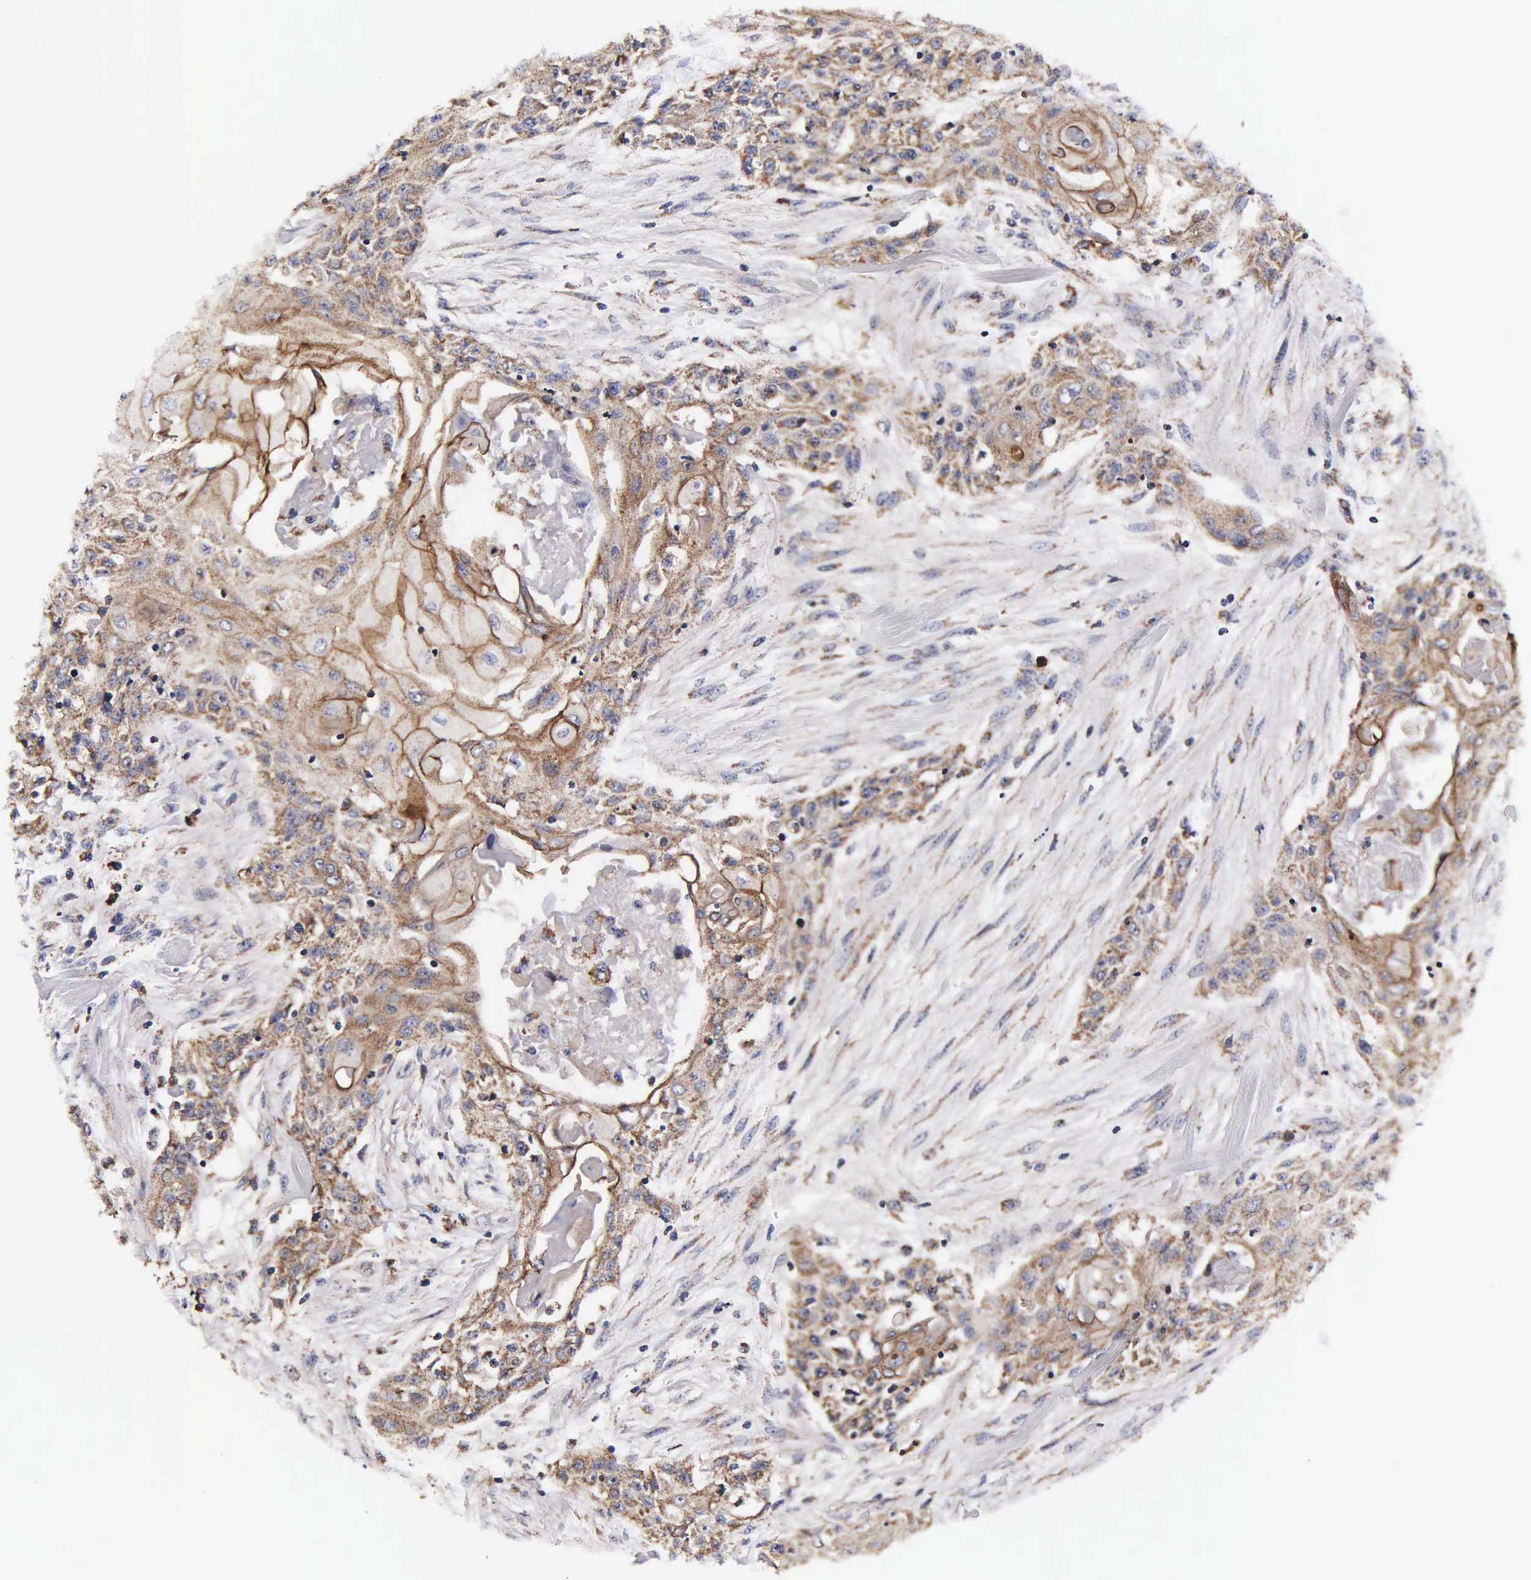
{"staining": {"intensity": "weak", "quantity": ">75%", "location": "cytoplasmic/membranous"}, "tissue": "head and neck cancer", "cell_type": "Tumor cells", "image_type": "cancer", "snomed": [{"axis": "morphology", "description": "Squamous cell carcinoma, NOS"}, {"axis": "morphology", "description": "Squamous cell carcinoma, metastatic, NOS"}, {"axis": "topography", "description": "Lymph node"}, {"axis": "topography", "description": "Salivary gland"}, {"axis": "topography", "description": "Head-Neck"}], "caption": "Immunohistochemical staining of head and neck squamous cell carcinoma demonstrates low levels of weak cytoplasmic/membranous positivity in approximately >75% of tumor cells.", "gene": "PSMA3", "patient": {"sex": "female", "age": 74}}